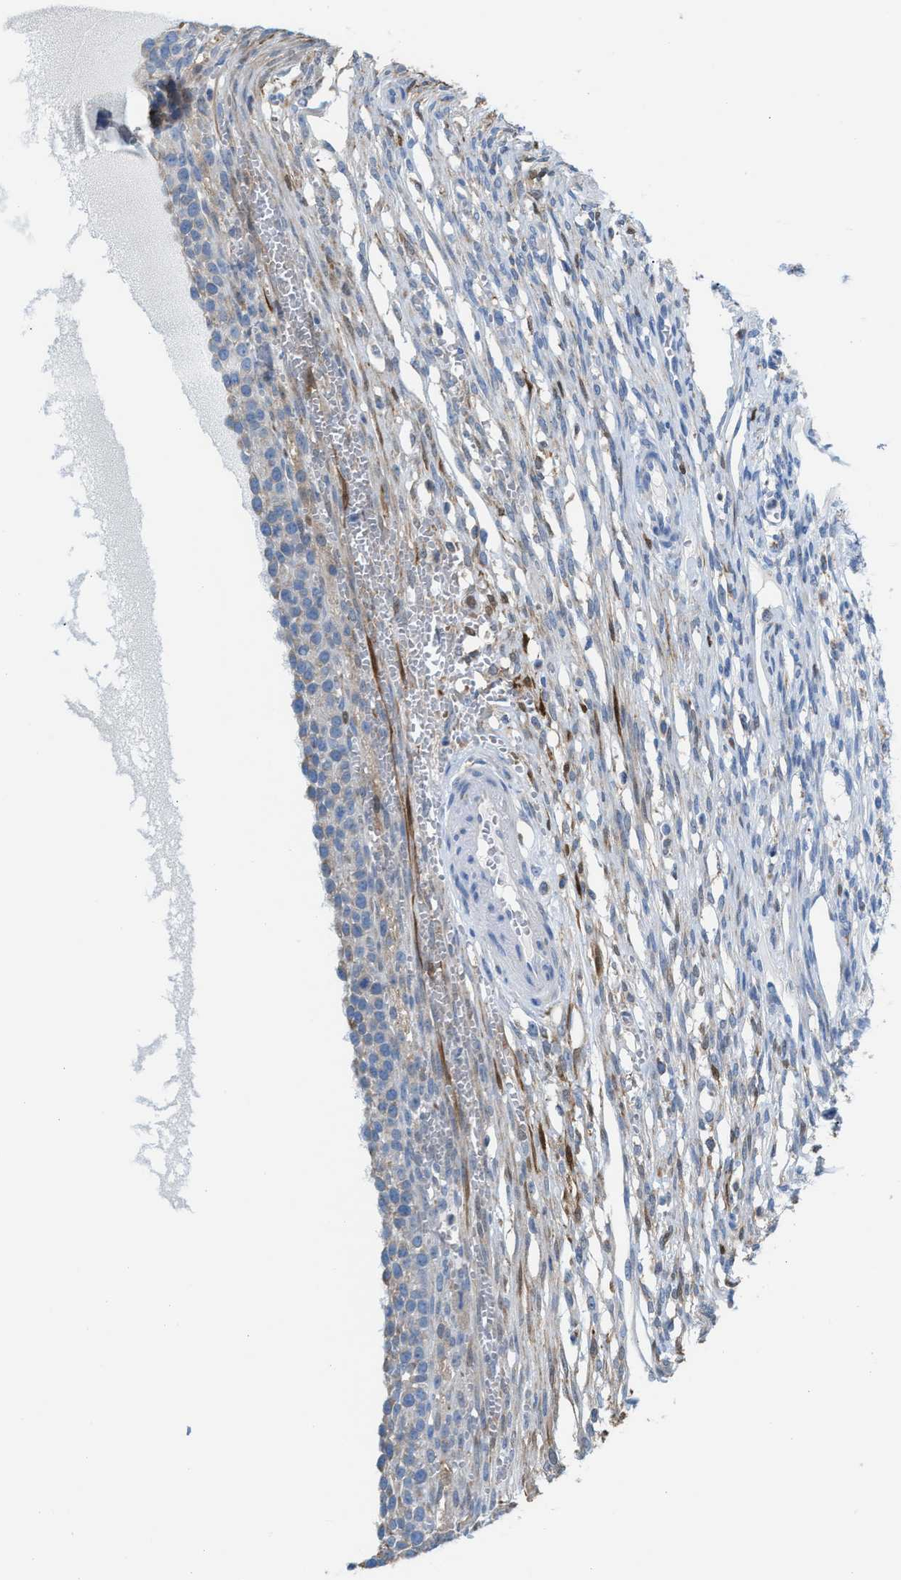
{"staining": {"intensity": "negative", "quantity": "none", "location": "none"}, "tissue": "ovary", "cell_type": "Follicle cells", "image_type": "normal", "snomed": [{"axis": "morphology", "description": "Normal tissue, NOS"}, {"axis": "topography", "description": "Ovary"}], "caption": "Follicle cells show no significant expression in normal ovary. The staining was performed using DAB to visualize the protein expression in brown, while the nuclei were stained in blue with hematoxylin (Magnification: 20x).", "gene": "CA3", "patient": {"sex": "female", "age": 33}}